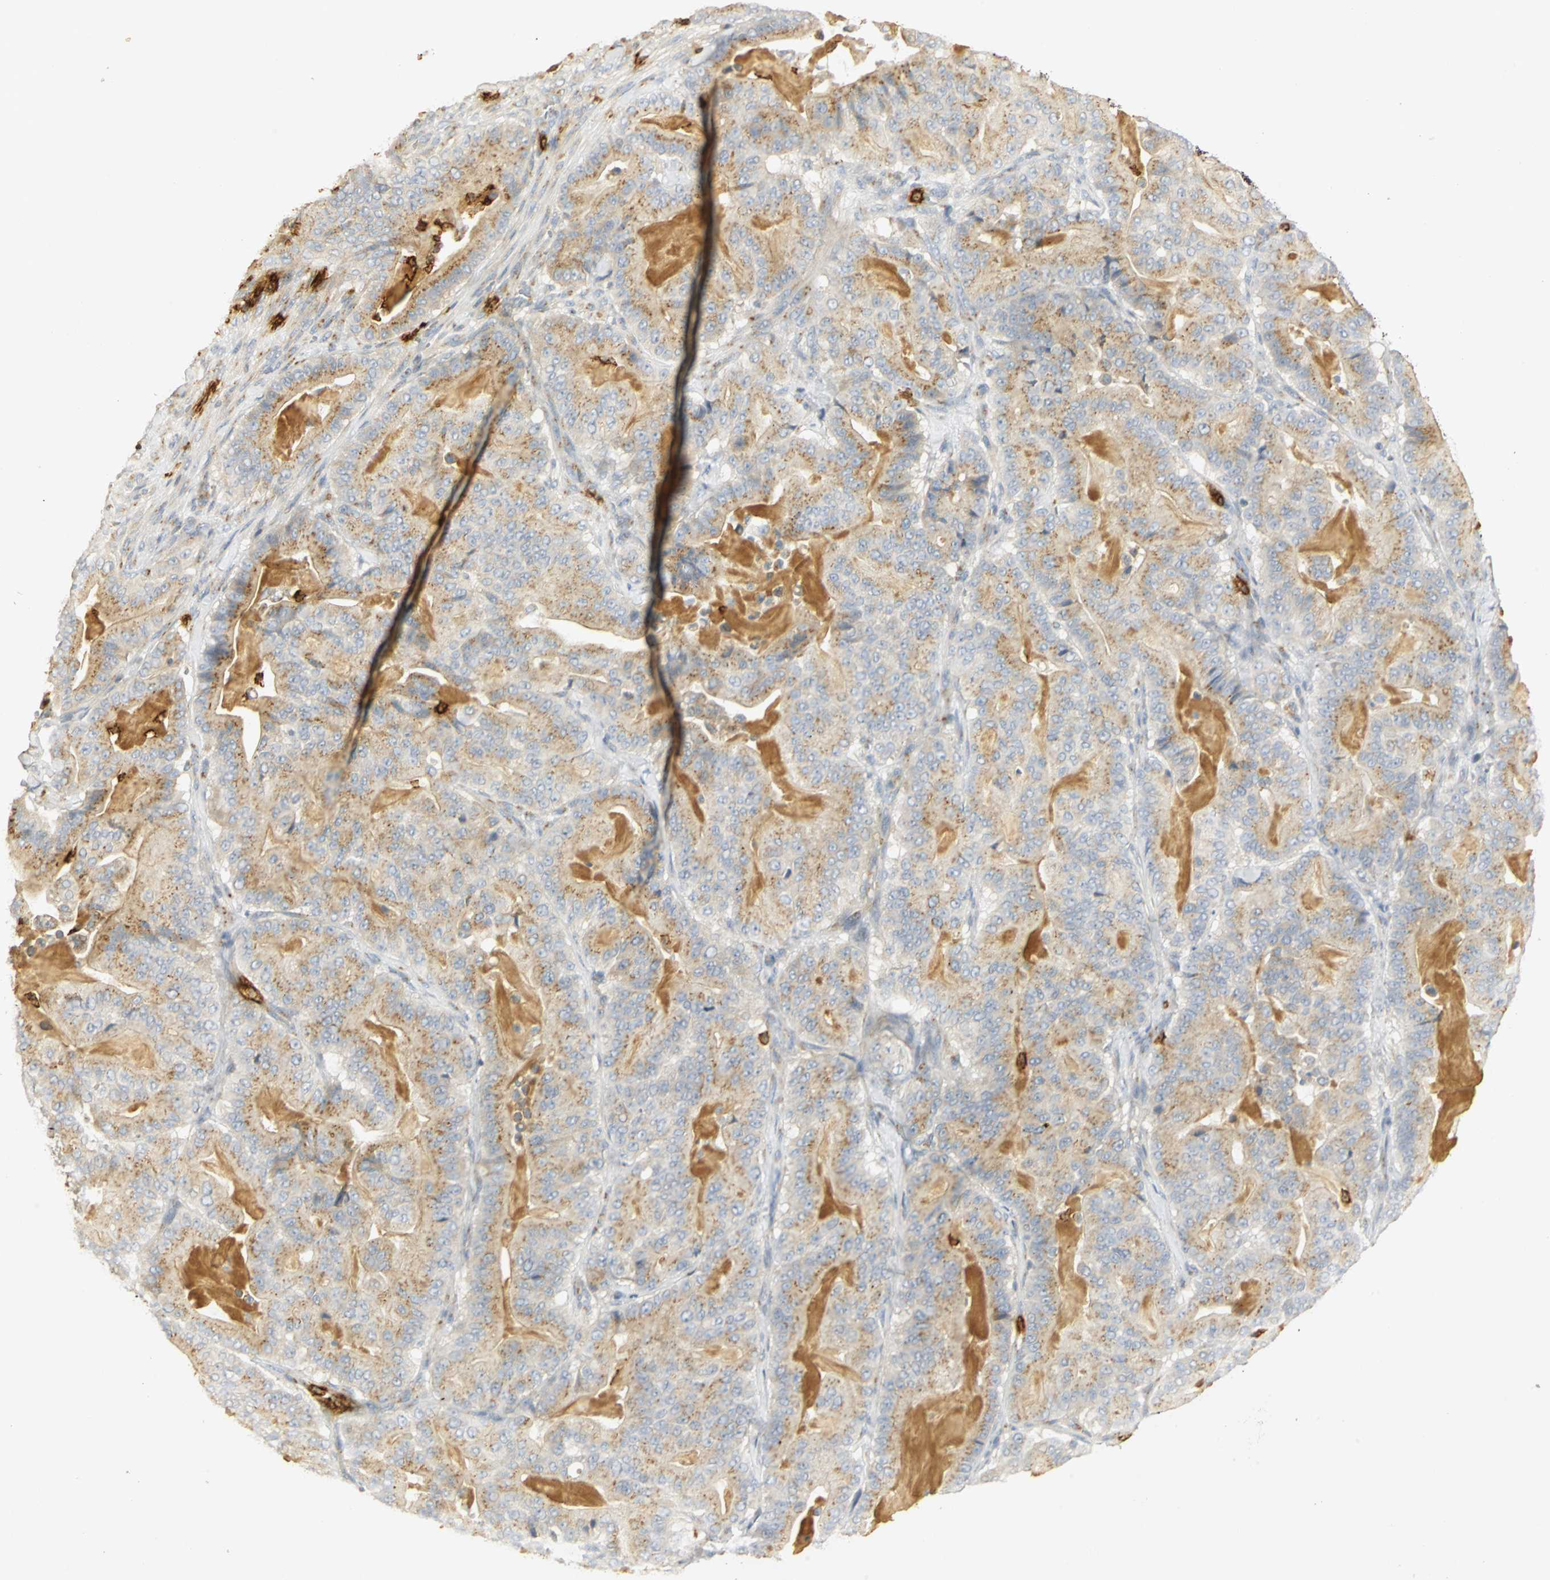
{"staining": {"intensity": "weak", "quantity": ">75%", "location": "cytoplasmic/membranous"}, "tissue": "pancreatic cancer", "cell_type": "Tumor cells", "image_type": "cancer", "snomed": [{"axis": "morphology", "description": "Adenocarcinoma, NOS"}, {"axis": "topography", "description": "Pancreas"}], "caption": "IHC (DAB (3,3'-diaminobenzidine)) staining of pancreatic adenocarcinoma exhibits weak cytoplasmic/membranous protein expression in approximately >75% of tumor cells.", "gene": "TM9SF2", "patient": {"sex": "male", "age": 63}}